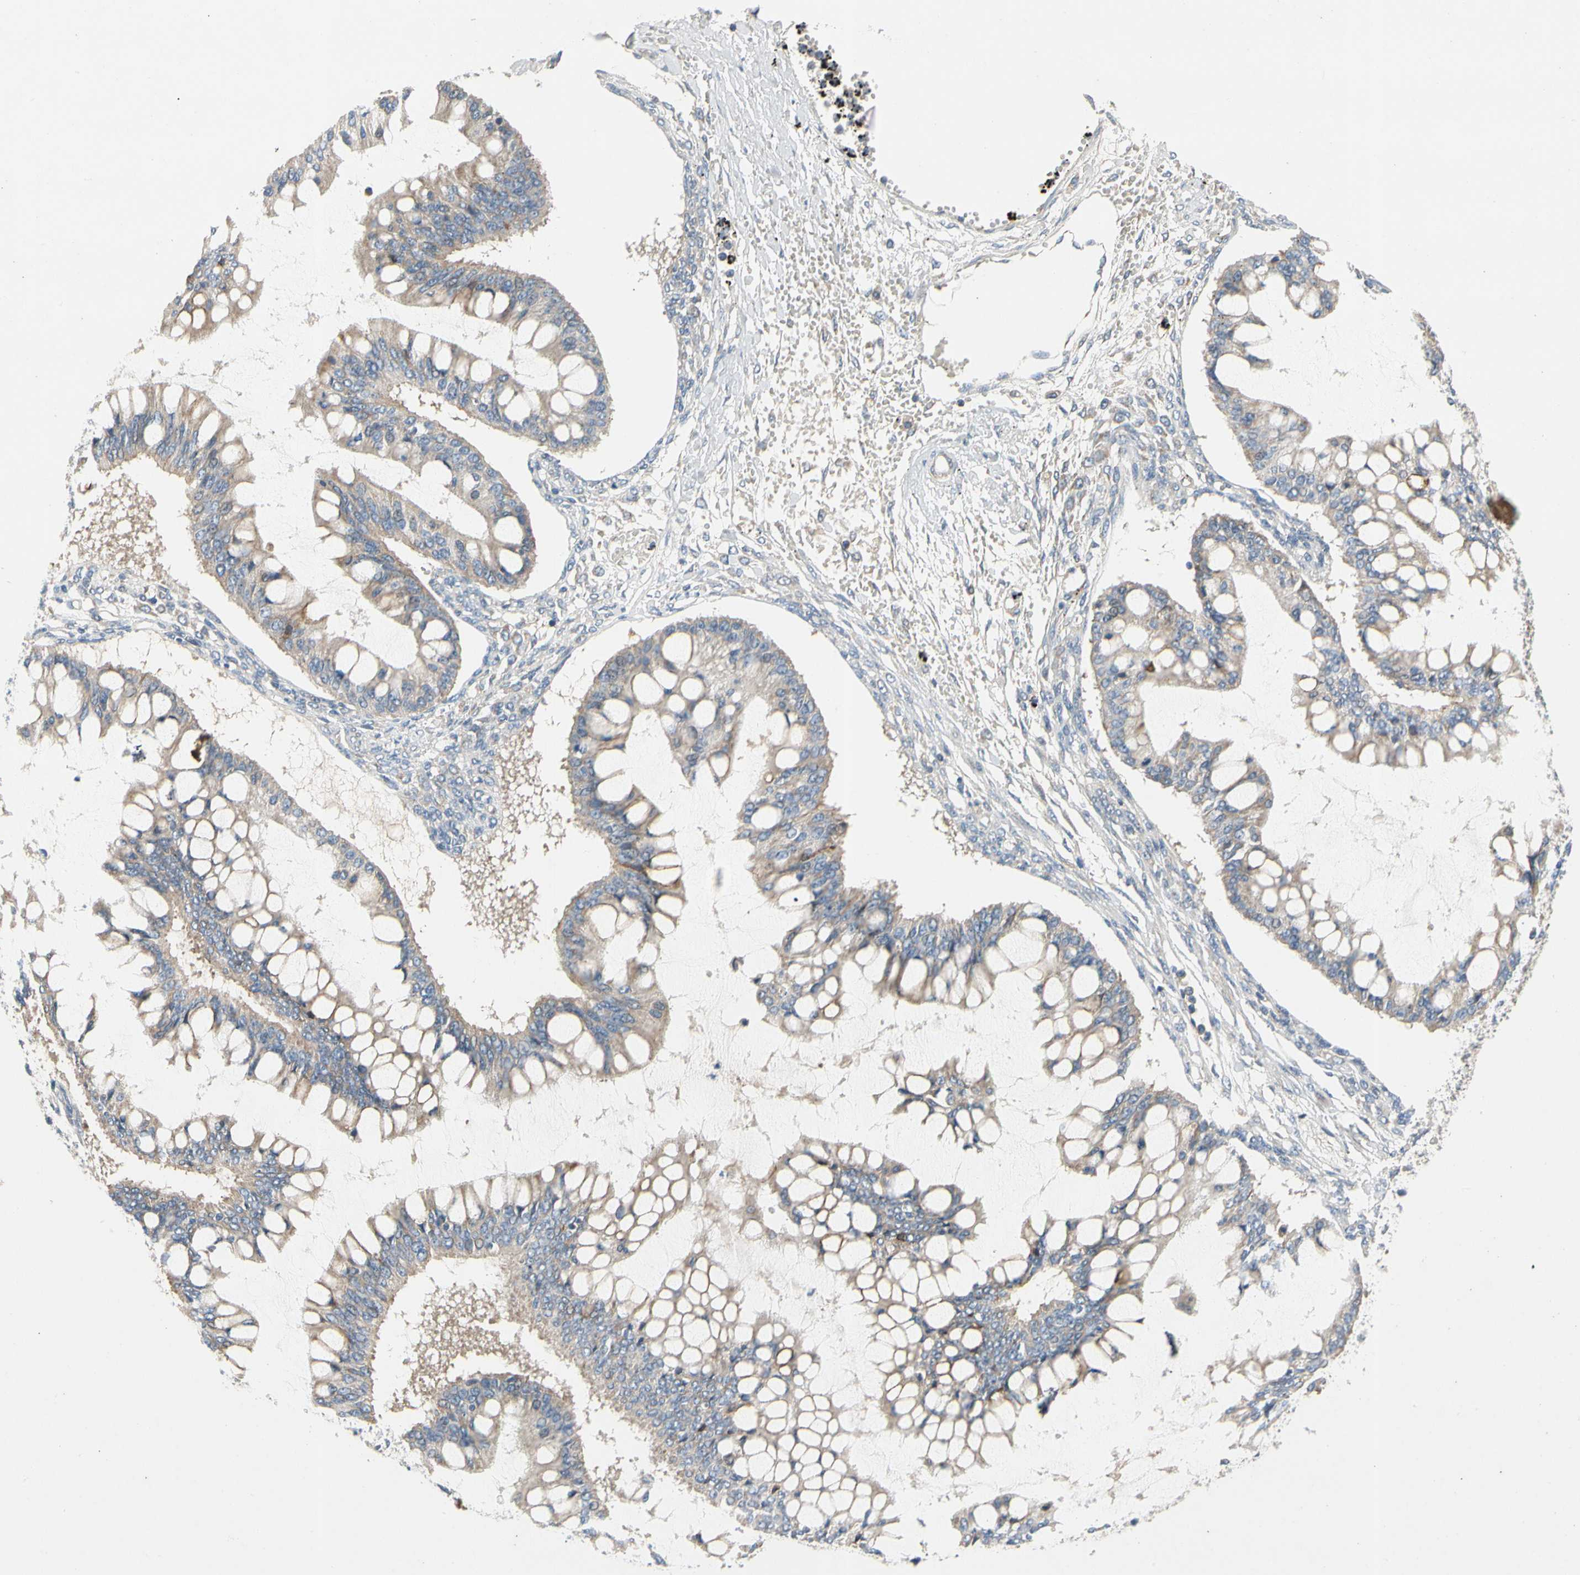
{"staining": {"intensity": "weak", "quantity": ">75%", "location": "cytoplasmic/membranous"}, "tissue": "ovarian cancer", "cell_type": "Tumor cells", "image_type": "cancer", "snomed": [{"axis": "morphology", "description": "Cystadenocarcinoma, mucinous, NOS"}, {"axis": "topography", "description": "Ovary"}], "caption": "Protein expression analysis of human ovarian mucinous cystadenocarcinoma reveals weak cytoplasmic/membranous positivity in about >75% of tumor cells. The staining is performed using DAB (3,3'-diaminobenzidine) brown chromogen to label protein expression. The nuclei are counter-stained blue using hematoxylin.", "gene": "KLHDC8B", "patient": {"sex": "female", "age": 73}}